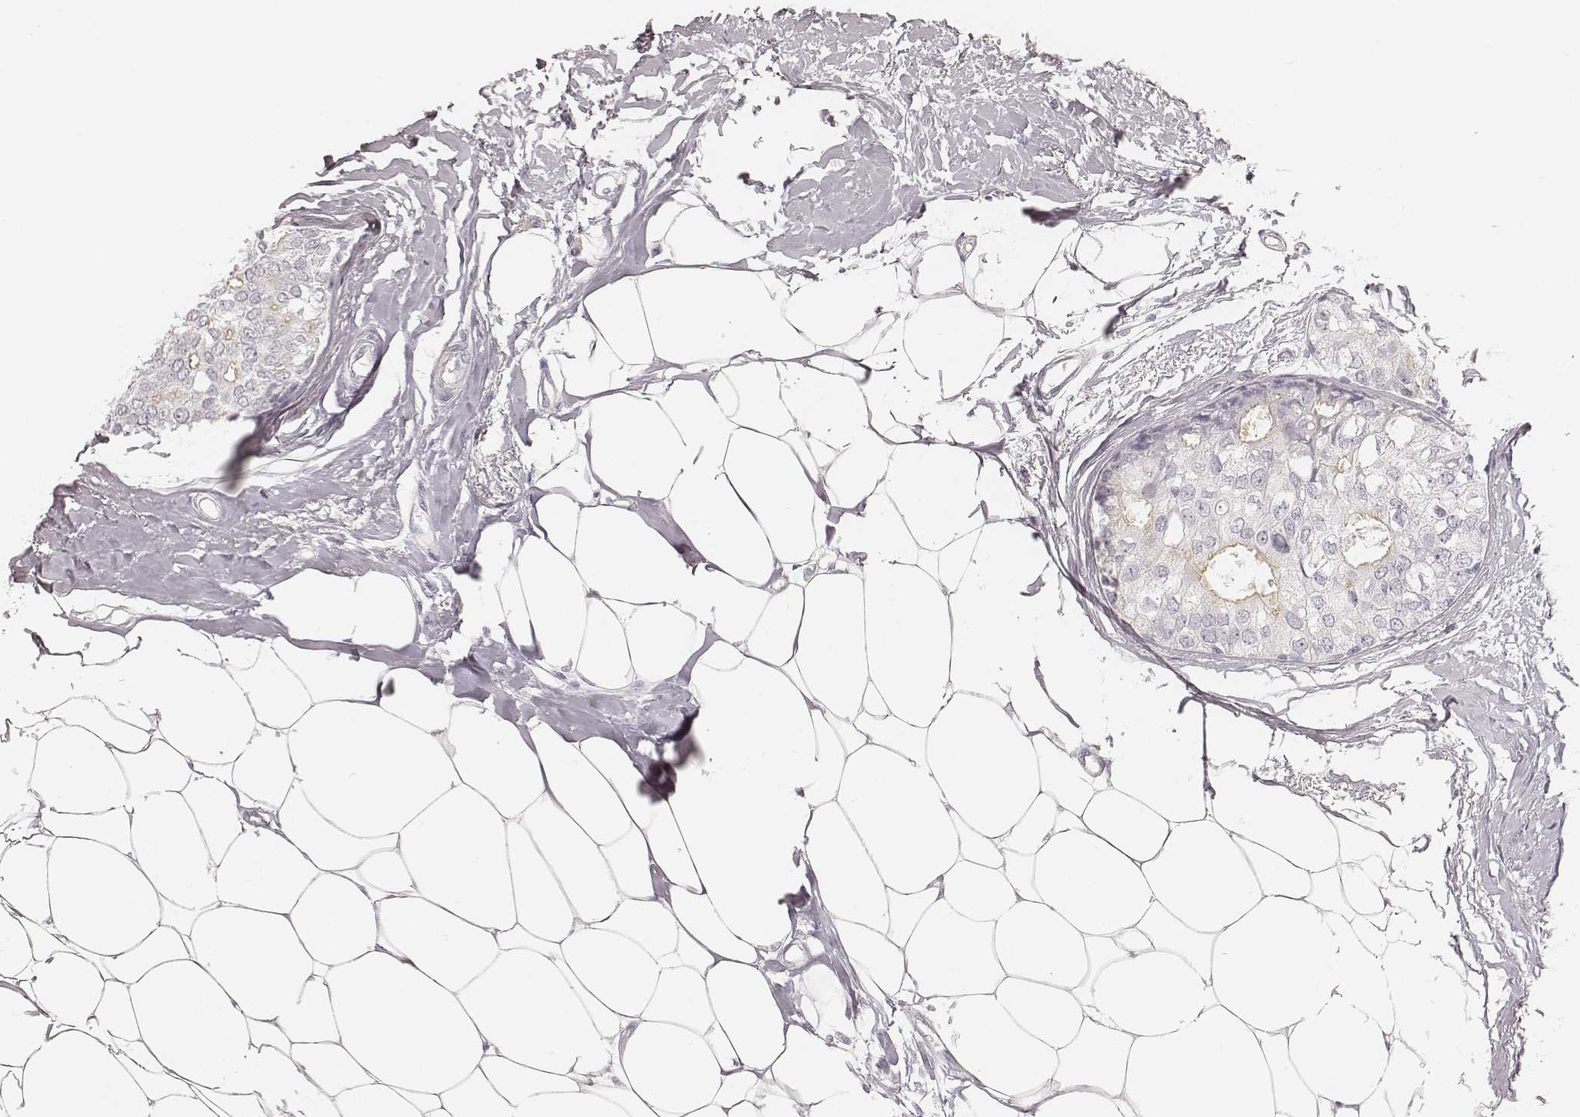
{"staining": {"intensity": "negative", "quantity": "none", "location": "none"}, "tissue": "breast cancer", "cell_type": "Tumor cells", "image_type": "cancer", "snomed": [{"axis": "morphology", "description": "Duct carcinoma"}, {"axis": "topography", "description": "Breast"}], "caption": "A micrograph of human breast infiltrating ductal carcinoma is negative for staining in tumor cells.", "gene": "HNF4G", "patient": {"sex": "female", "age": 40}}